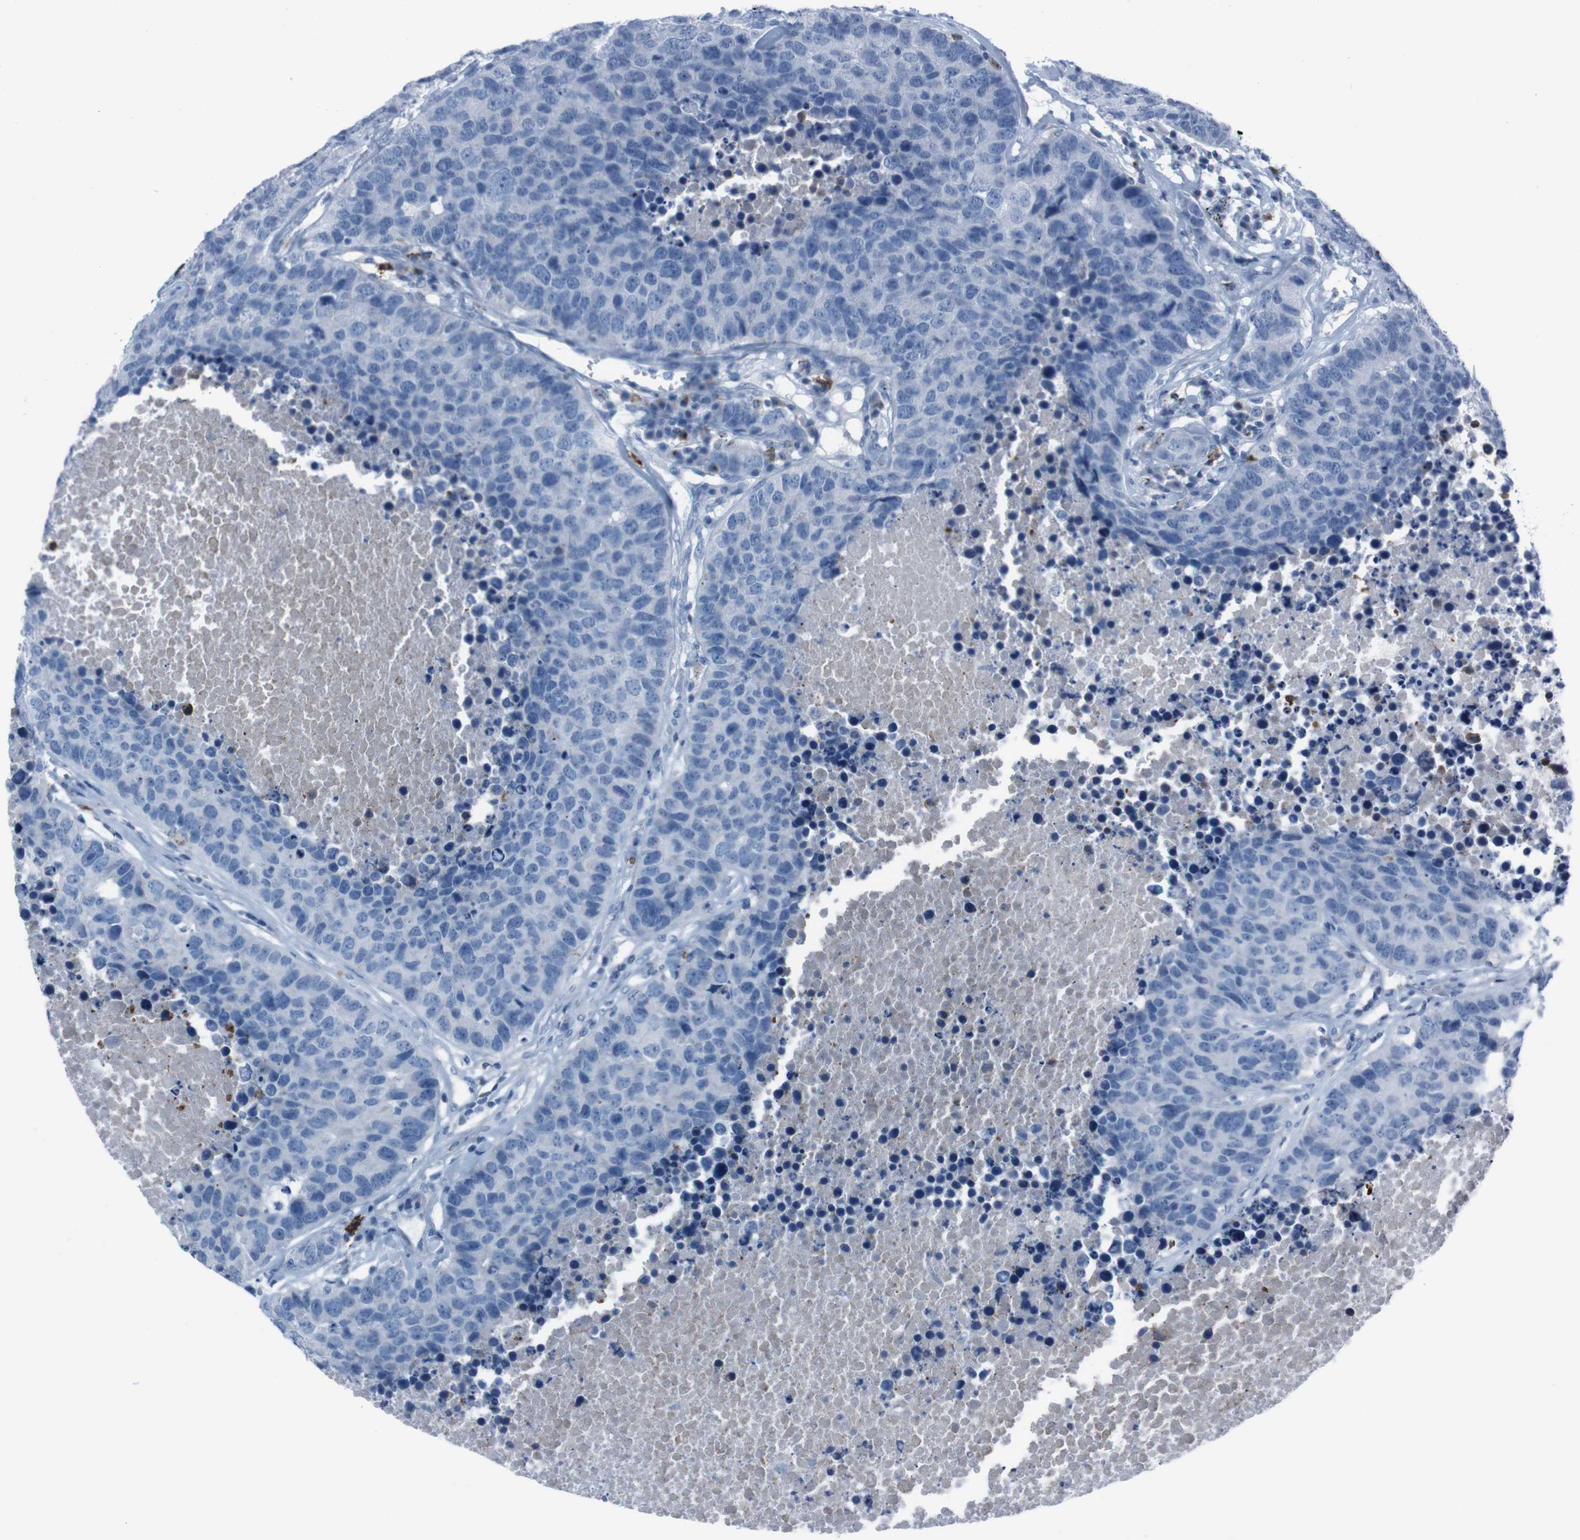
{"staining": {"intensity": "negative", "quantity": "none", "location": "none"}, "tissue": "carcinoid", "cell_type": "Tumor cells", "image_type": "cancer", "snomed": [{"axis": "morphology", "description": "Carcinoid, malignant, NOS"}, {"axis": "topography", "description": "Lung"}], "caption": "Image shows no significant protein staining in tumor cells of carcinoid (malignant).", "gene": "ST6GAL1", "patient": {"sex": "male", "age": 60}}